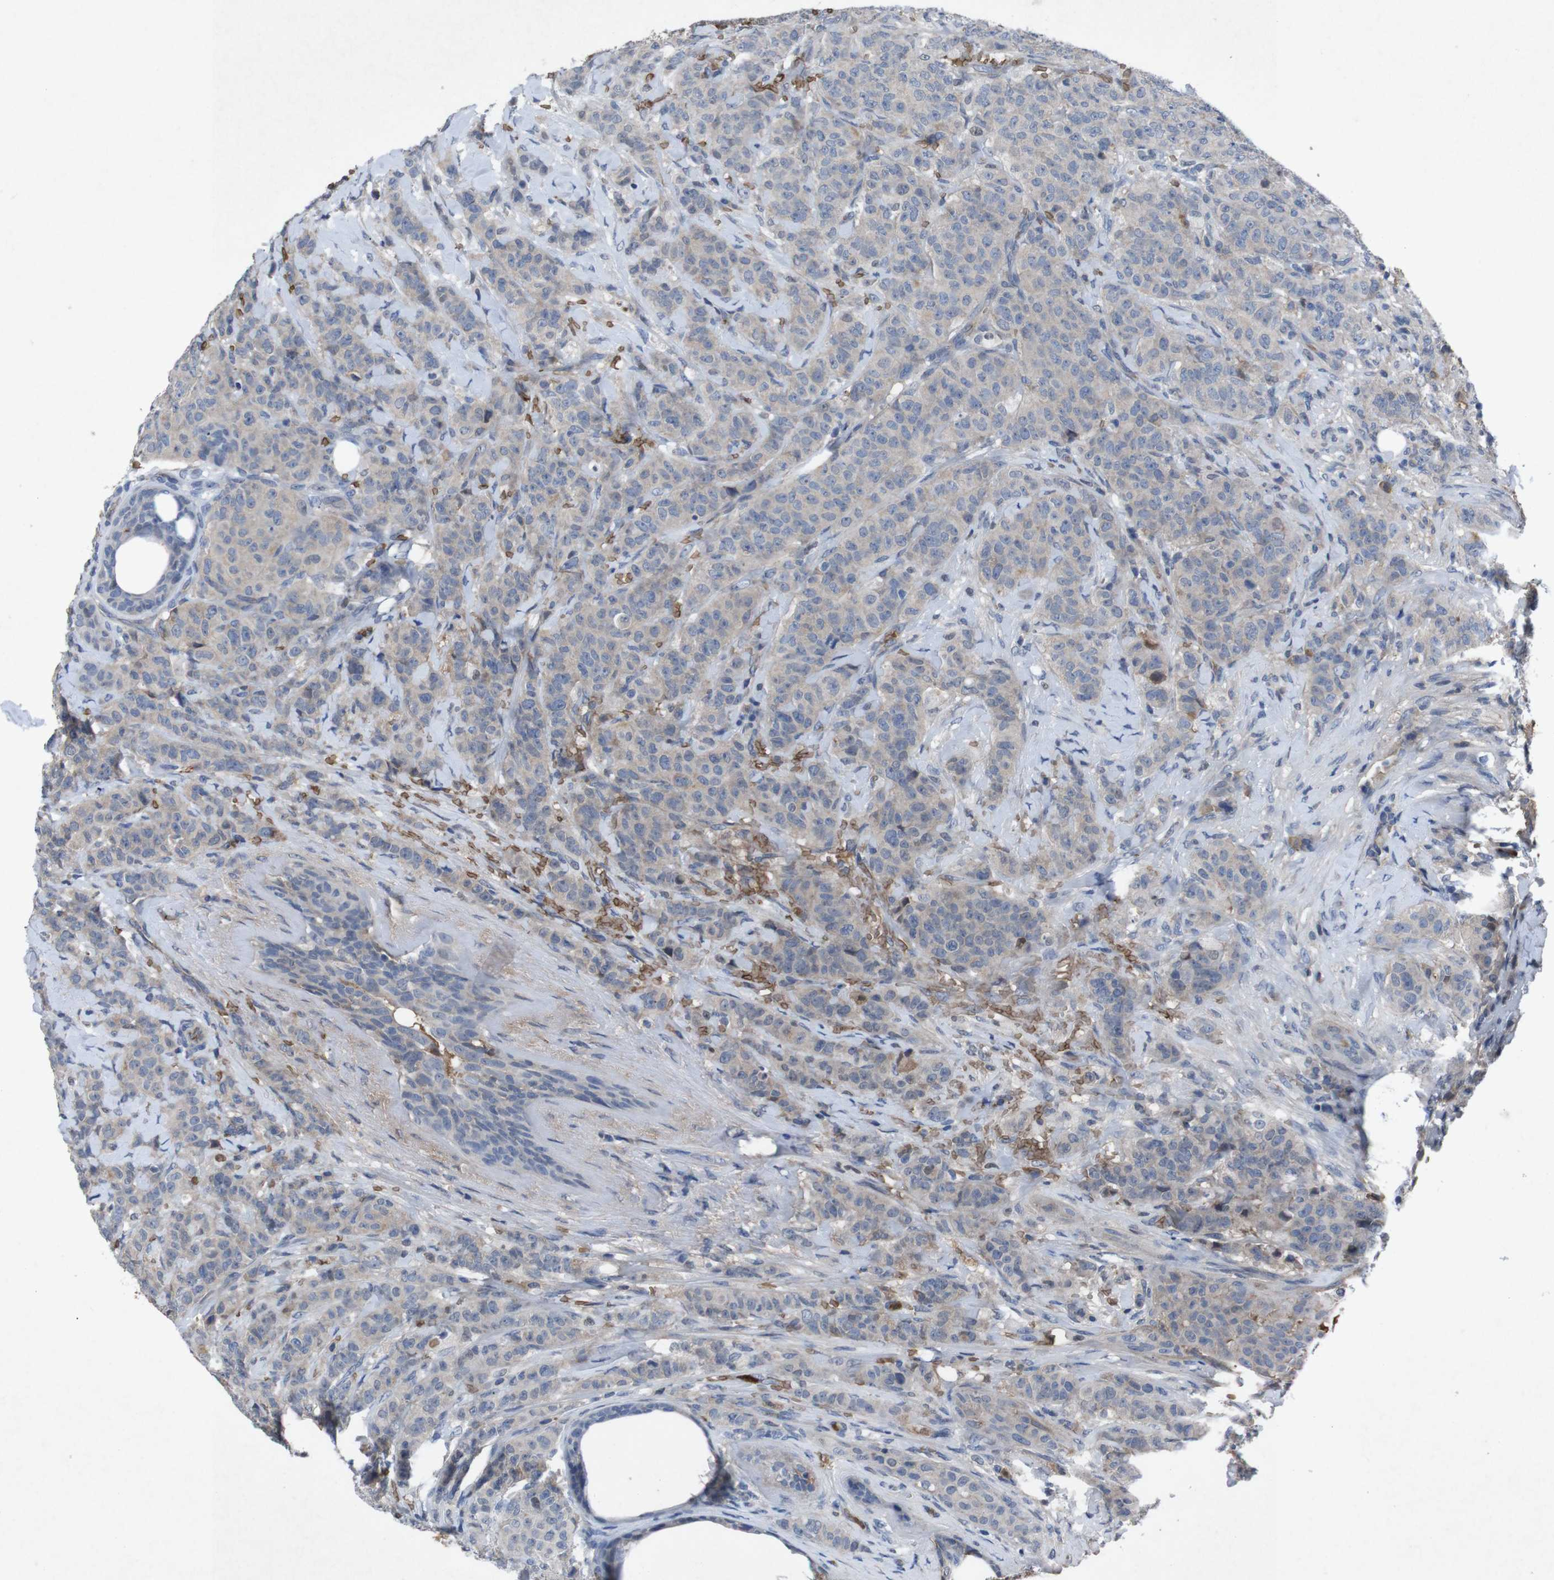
{"staining": {"intensity": "weak", "quantity": "<25%", "location": "cytoplasmic/membranous"}, "tissue": "breast cancer", "cell_type": "Tumor cells", "image_type": "cancer", "snomed": [{"axis": "morphology", "description": "Normal tissue, NOS"}, {"axis": "morphology", "description": "Duct carcinoma"}, {"axis": "topography", "description": "Breast"}], "caption": "There is no significant expression in tumor cells of breast cancer (invasive ductal carcinoma).", "gene": "SPTB", "patient": {"sex": "female", "age": 40}}